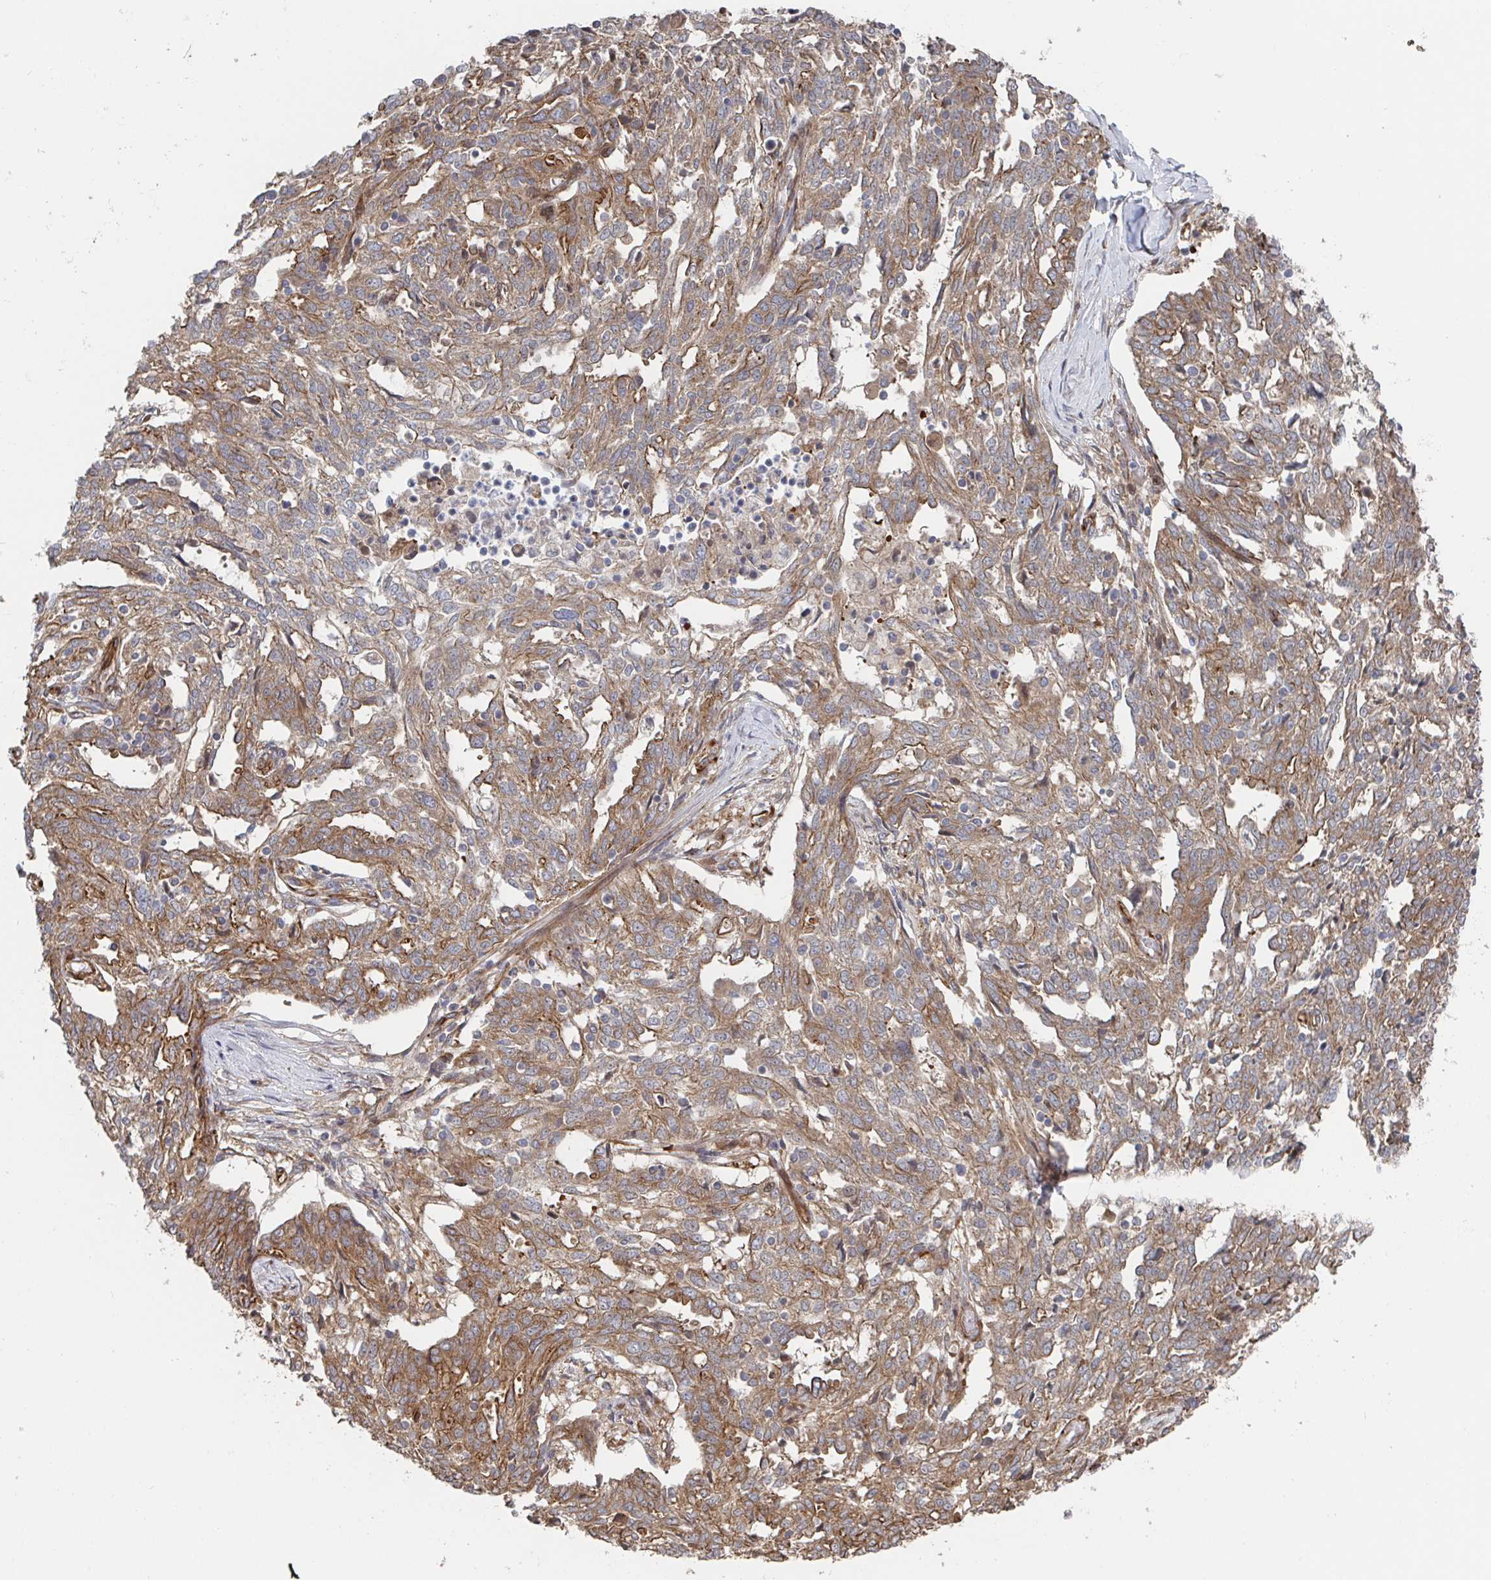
{"staining": {"intensity": "moderate", "quantity": ">75%", "location": "cytoplasmic/membranous"}, "tissue": "ovarian cancer", "cell_type": "Tumor cells", "image_type": "cancer", "snomed": [{"axis": "morphology", "description": "Cystadenocarcinoma, serous, NOS"}, {"axis": "topography", "description": "Ovary"}], "caption": "There is medium levels of moderate cytoplasmic/membranous positivity in tumor cells of ovarian cancer, as demonstrated by immunohistochemical staining (brown color).", "gene": "DVL3", "patient": {"sex": "female", "age": 67}}